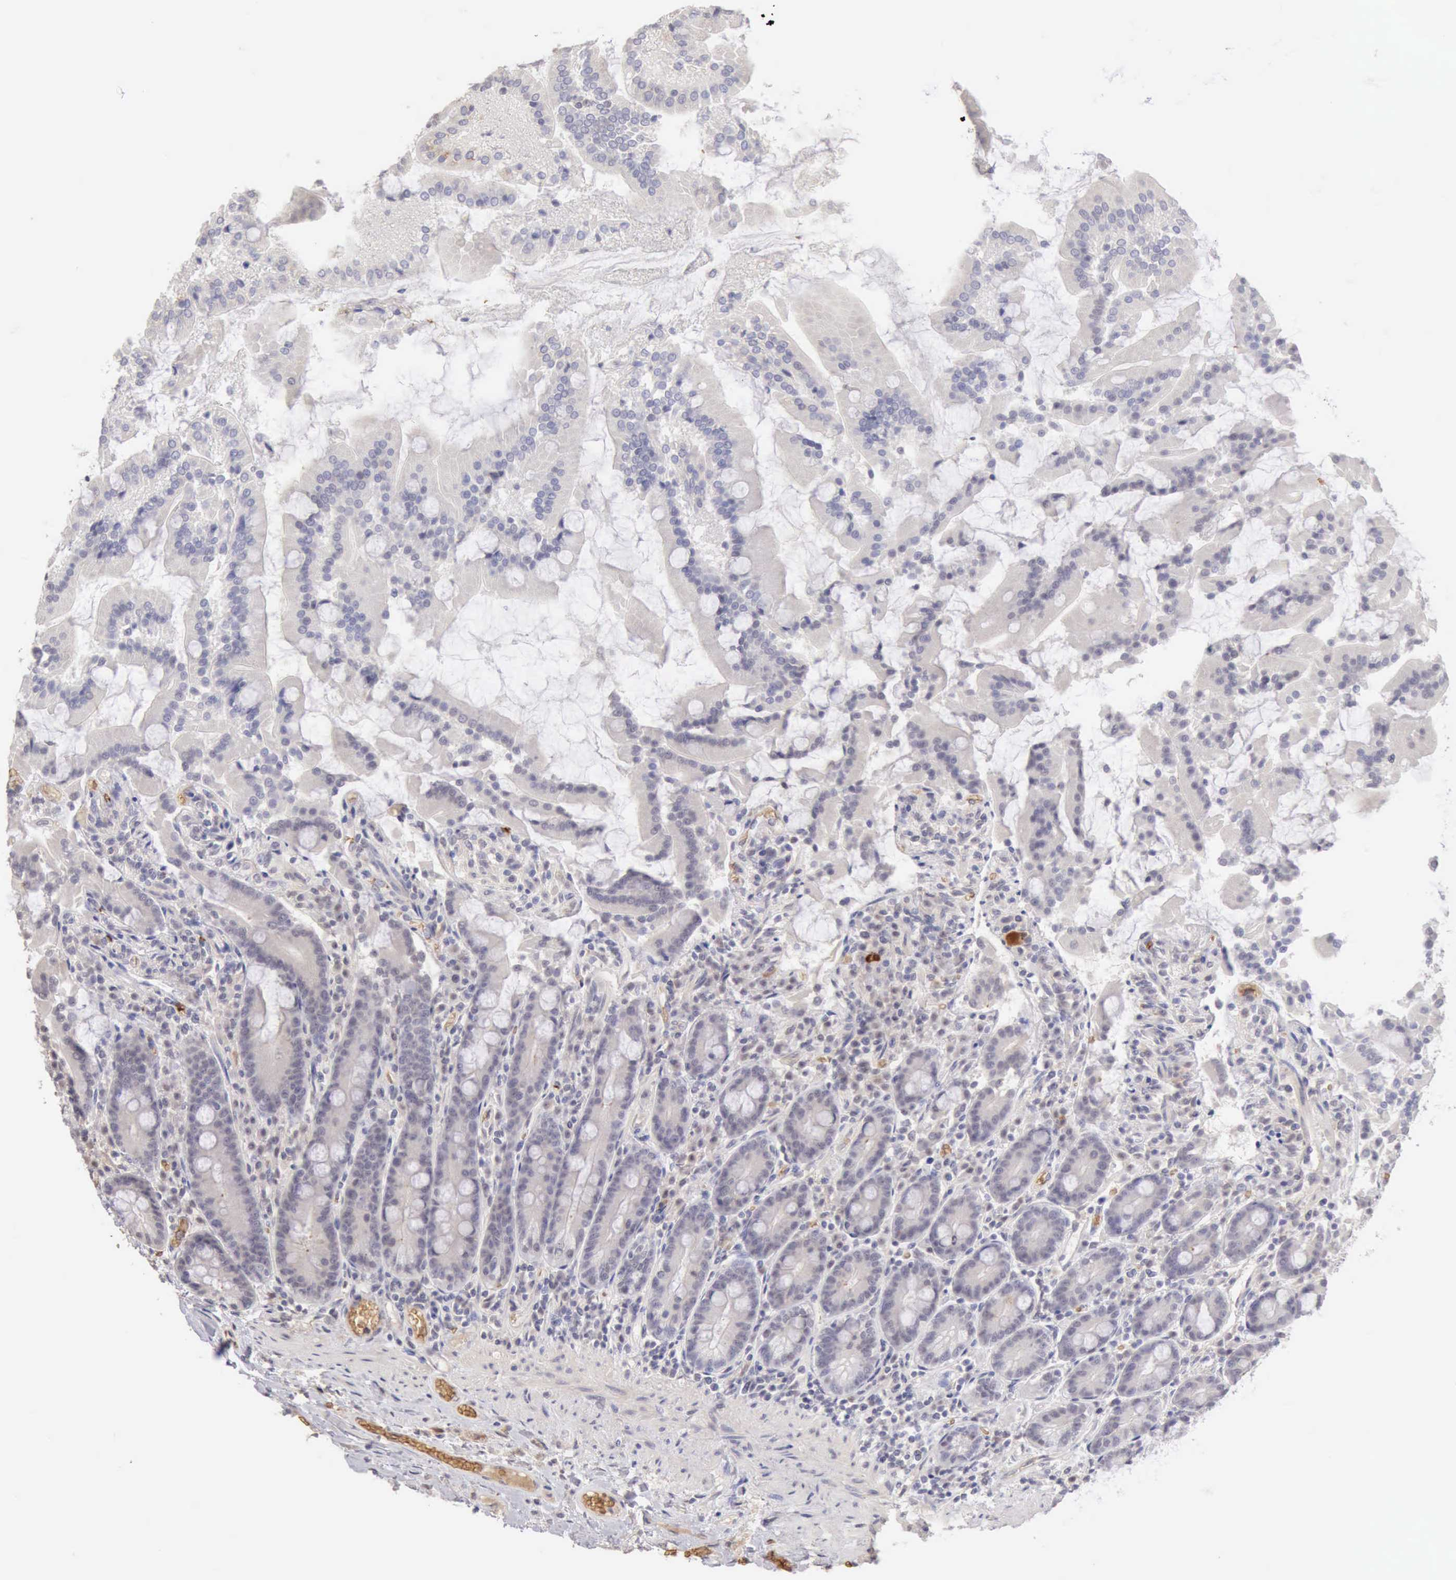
{"staining": {"intensity": "weak", "quantity": ">75%", "location": "cytoplasmic/membranous"}, "tissue": "duodenum", "cell_type": "Glandular cells", "image_type": "normal", "snomed": [{"axis": "morphology", "description": "Normal tissue, NOS"}, {"axis": "topography", "description": "Duodenum"}], "caption": "Weak cytoplasmic/membranous expression is identified in about >75% of glandular cells in unremarkable duodenum. Using DAB (3,3'-diaminobenzidine) (brown) and hematoxylin (blue) stains, captured at high magnification using brightfield microscopy.", "gene": "CFI", "patient": {"sex": "female", "age": 64}}